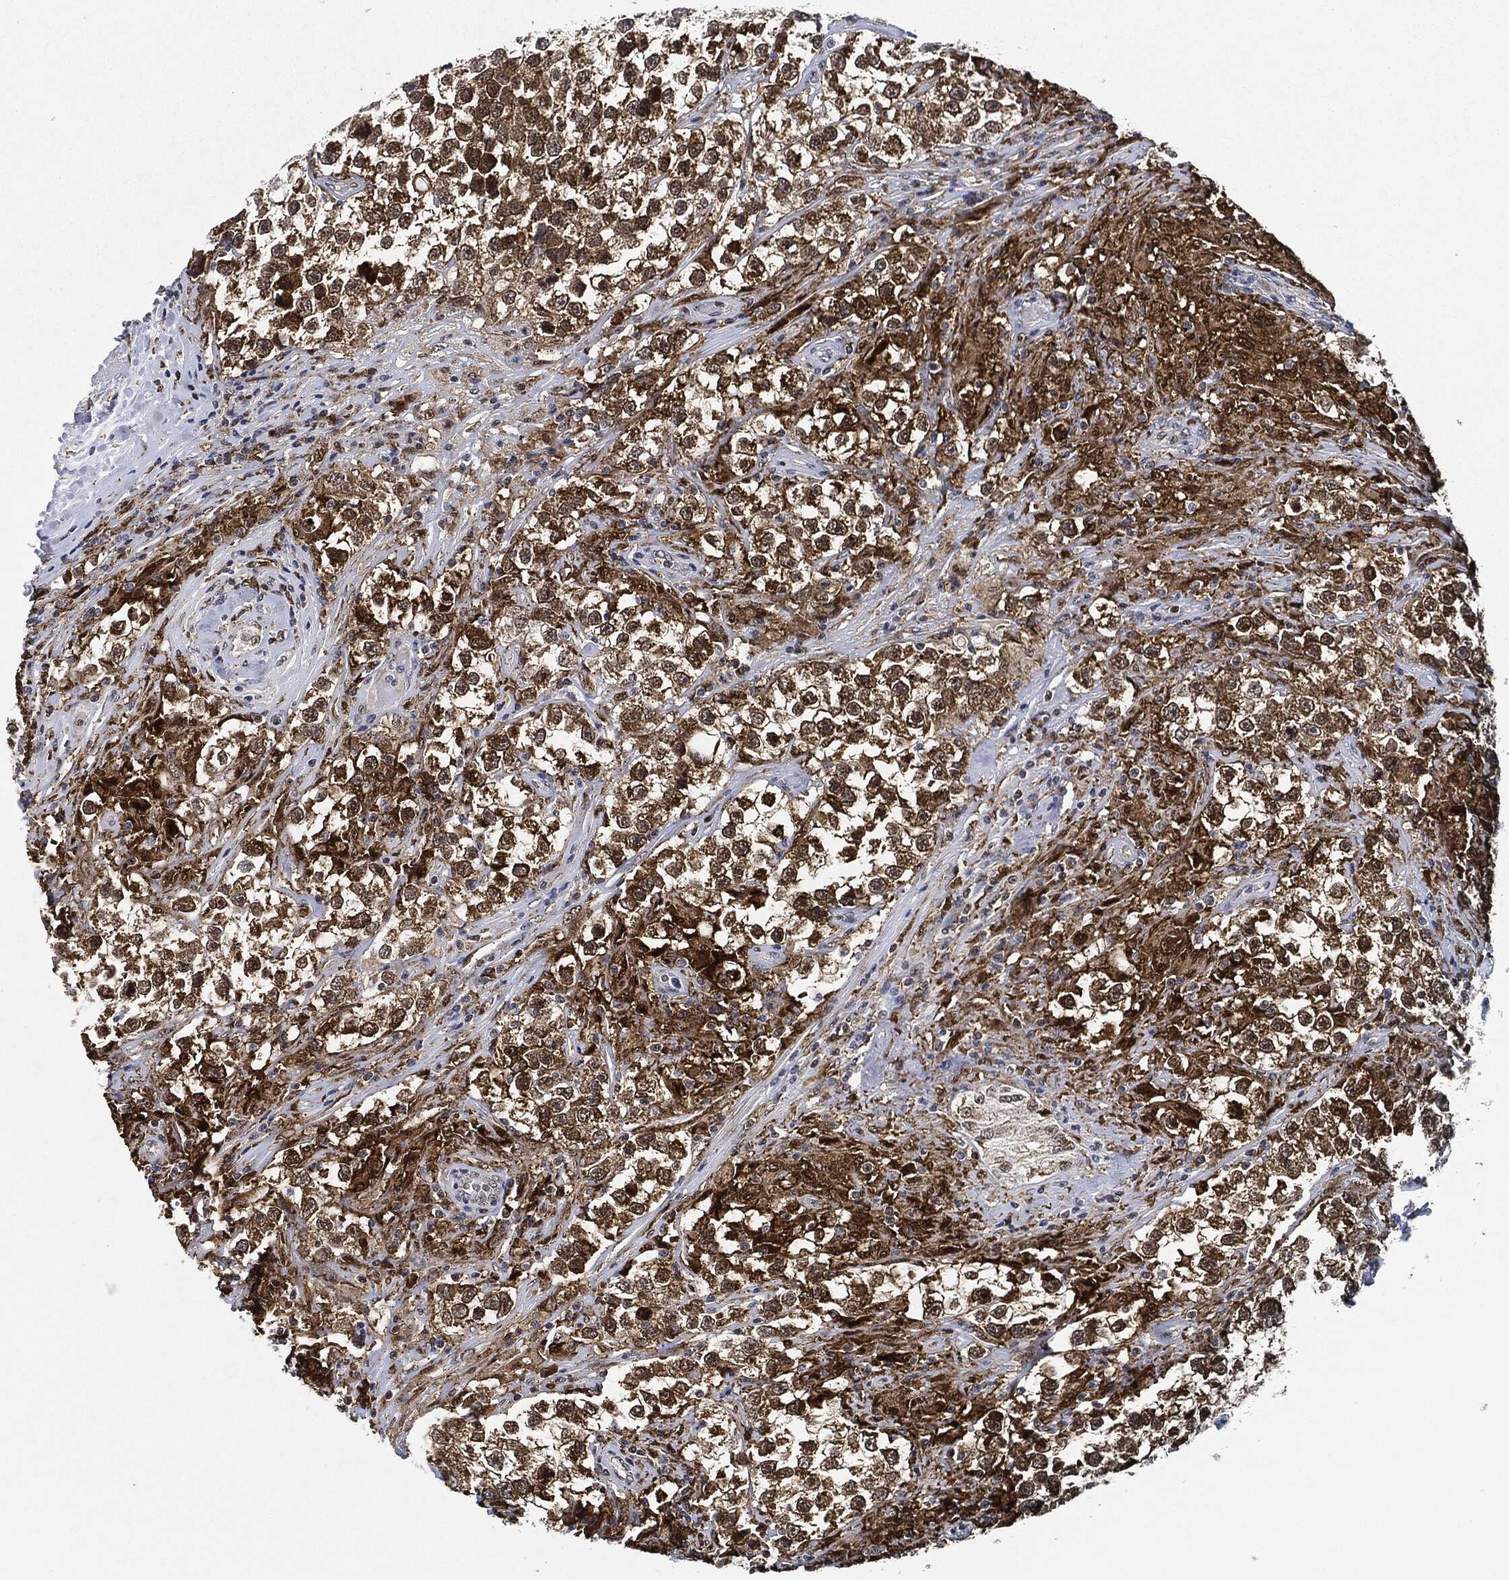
{"staining": {"intensity": "moderate", "quantity": ">75%", "location": "cytoplasmic/membranous"}, "tissue": "testis cancer", "cell_type": "Tumor cells", "image_type": "cancer", "snomed": [{"axis": "morphology", "description": "Seminoma, NOS"}, {"axis": "topography", "description": "Testis"}], "caption": "Testis cancer stained with DAB (3,3'-diaminobenzidine) immunohistochemistry shows medium levels of moderate cytoplasmic/membranous expression in approximately >75% of tumor cells.", "gene": "NANOS3", "patient": {"sex": "male", "age": 46}}